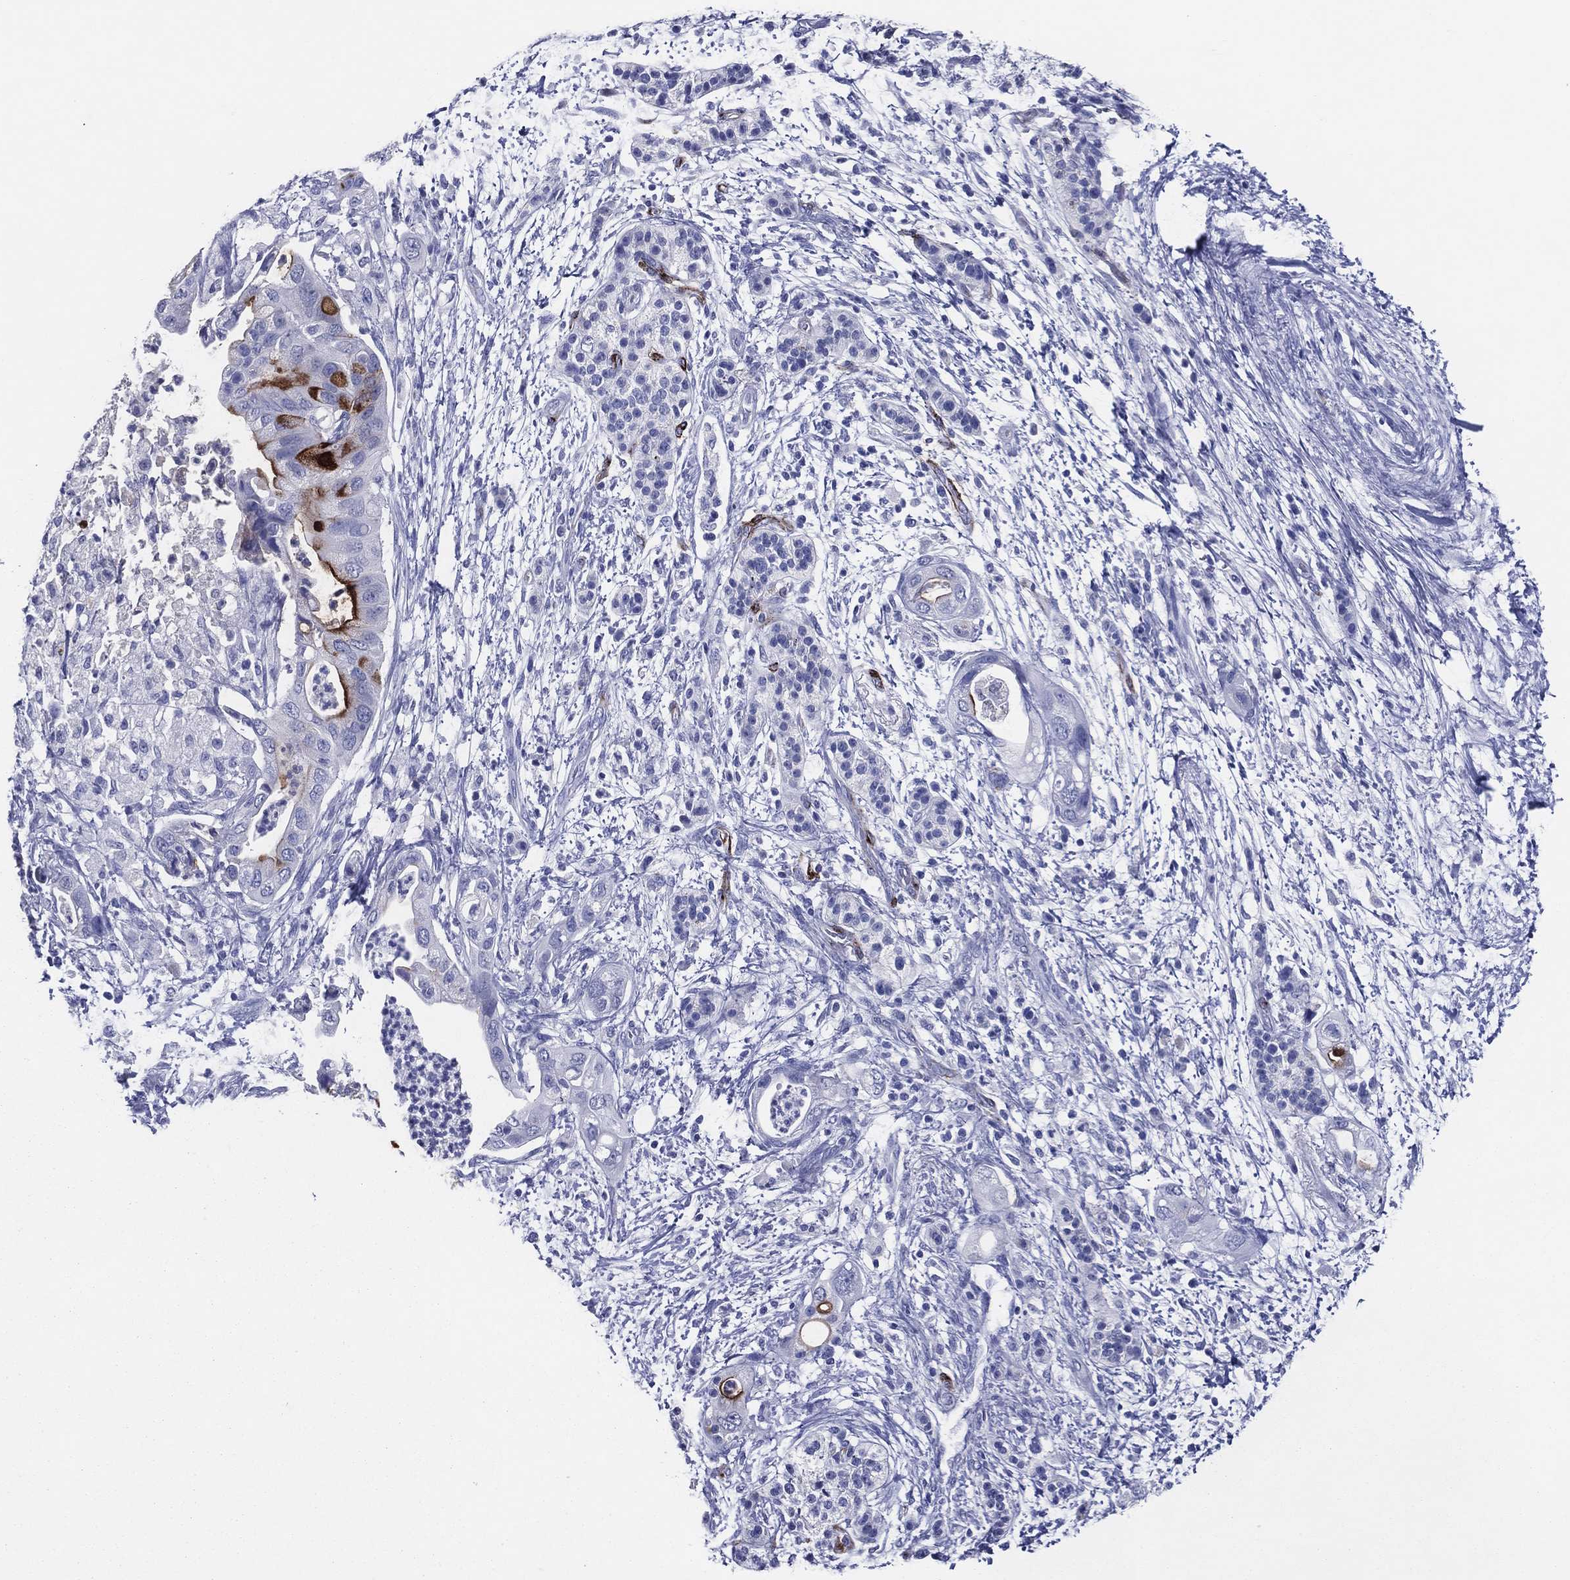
{"staining": {"intensity": "strong", "quantity": "<25%", "location": "cytoplasmic/membranous"}, "tissue": "pancreatic cancer", "cell_type": "Tumor cells", "image_type": "cancer", "snomed": [{"axis": "morphology", "description": "Adenocarcinoma, NOS"}, {"axis": "topography", "description": "Pancreas"}], "caption": "This image displays IHC staining of human pancreatic adenocarcinoma, with medium strong cytoplasmic/membranous staining in approximately <25% of tumor cells.", "gene": "ACE2", "patient": {"sex": "female", "age": 72}}